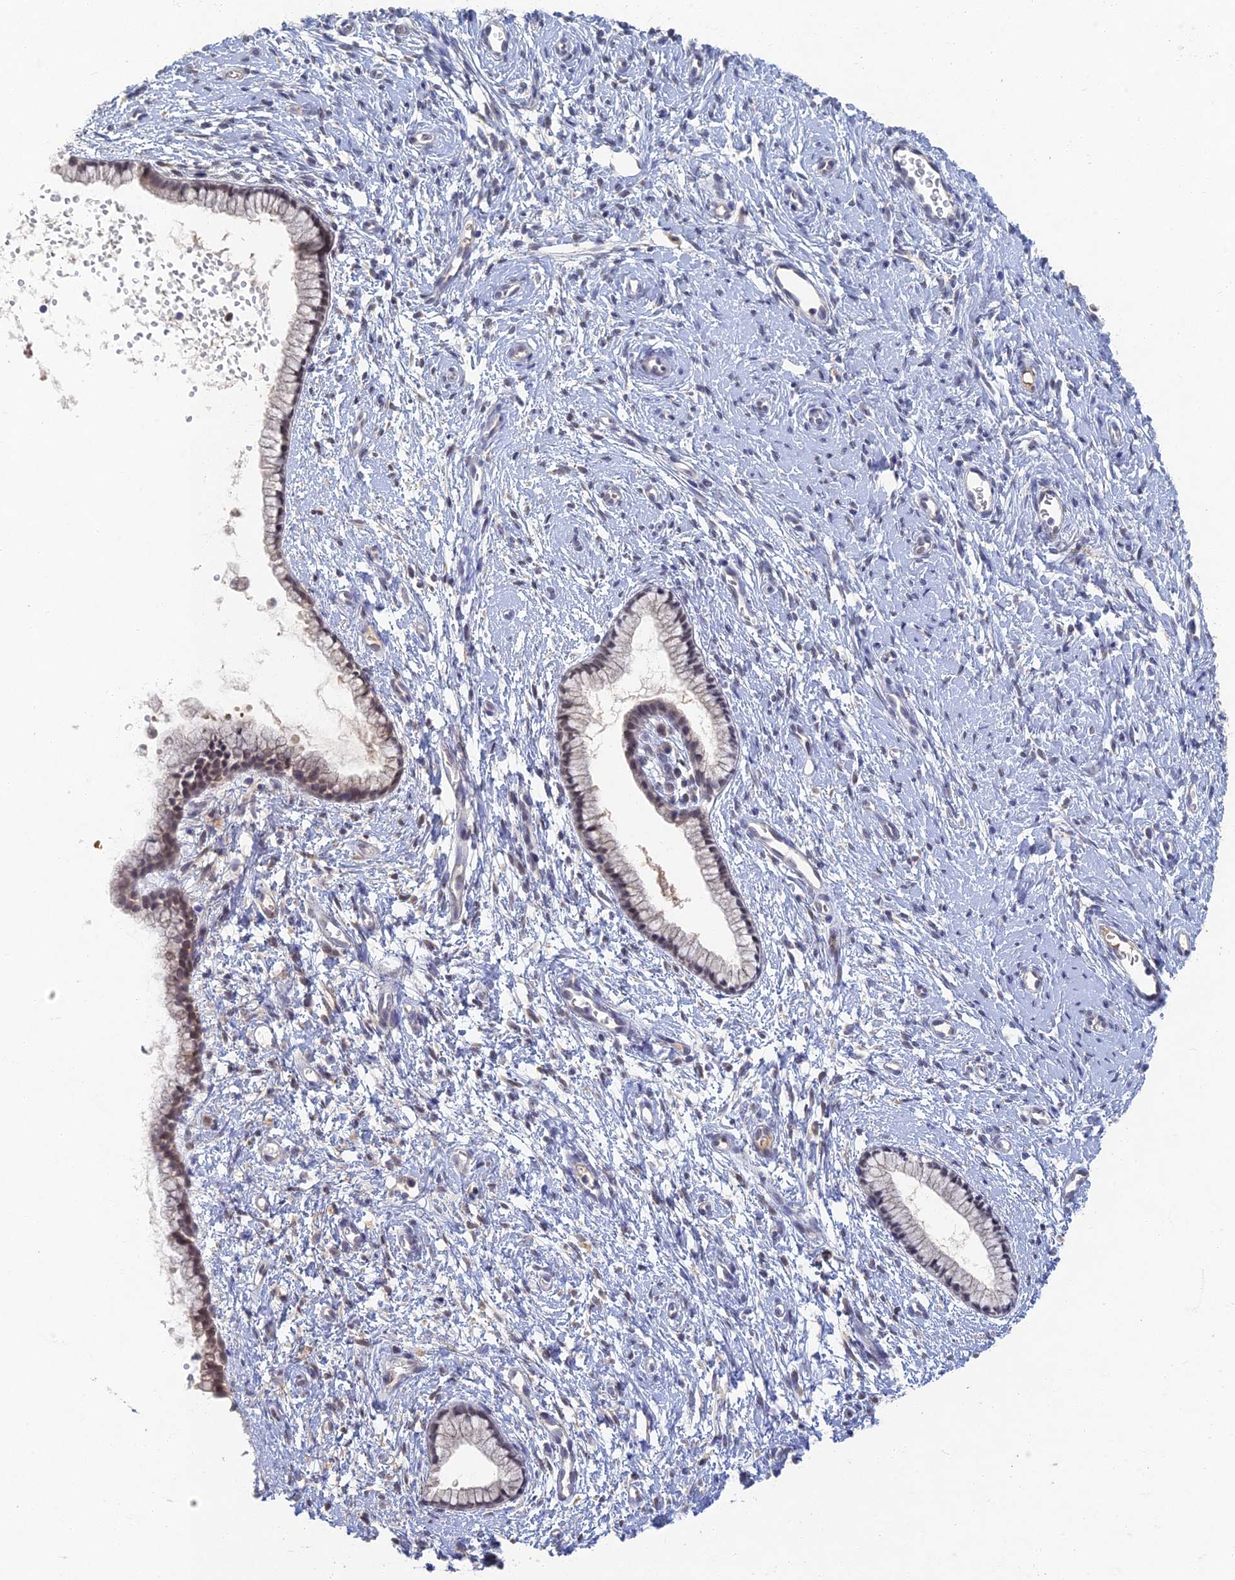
{"staining": {"intensity": "moderate", "quantity": "<25%", "location": "nuclear"}, "tissue": "cervix", "cell_type": "Glandular cells", "image_type": "normal", "snomed": [{"axis": "morphology", "description": "Normal tissue, NOS"}, {"axis": "topography", "description": "Cervix"}], "caption": "Immunohistochemistry of benign human cervix displays low levels of moderate nuclear staining in approximately <25% of glandular cells.", "gene": "GNA15", "patient": {"sex": "female", "age": 57}}